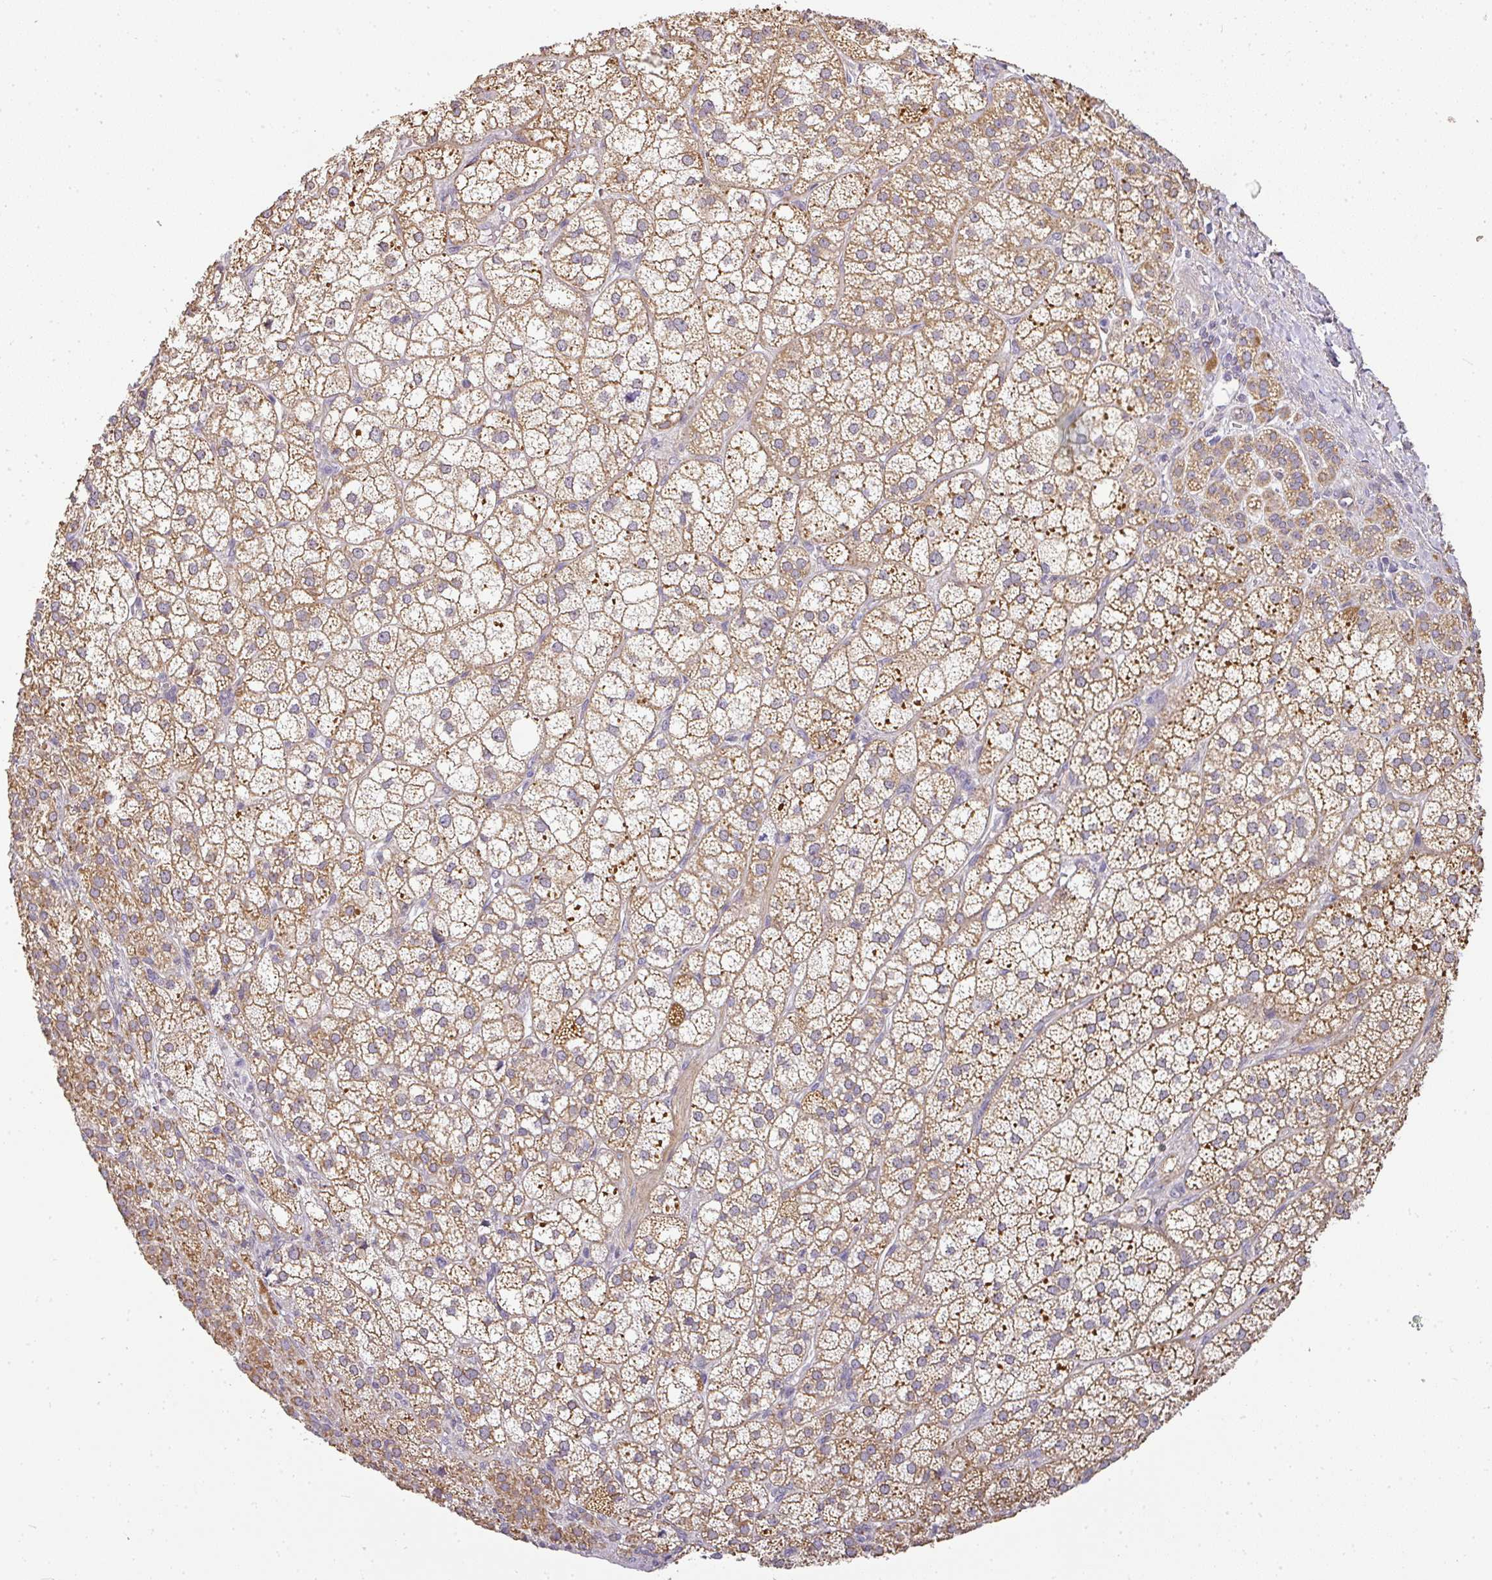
{"staining": {"intensity": "moderate", "quantity": ">75%", "location": "cytoplasmic/membranous"}, "tissue": "adrenal gland", "cell_type": "Glandular cells", "image_type": "normal", "snomed": [{"axis": "morphology", "description": "Normal tissue, NOS"}, {"axis": "topography", "description": "Adrenal gland"}], "caption": "Protein expression by IHC demonstrates moderate cytoplasmic/membranous staining in approximately >75% of glandular cells in normal adrenal gland.", "gene": "MYOM2", "patient": {"sex": "female", "age": 60}}